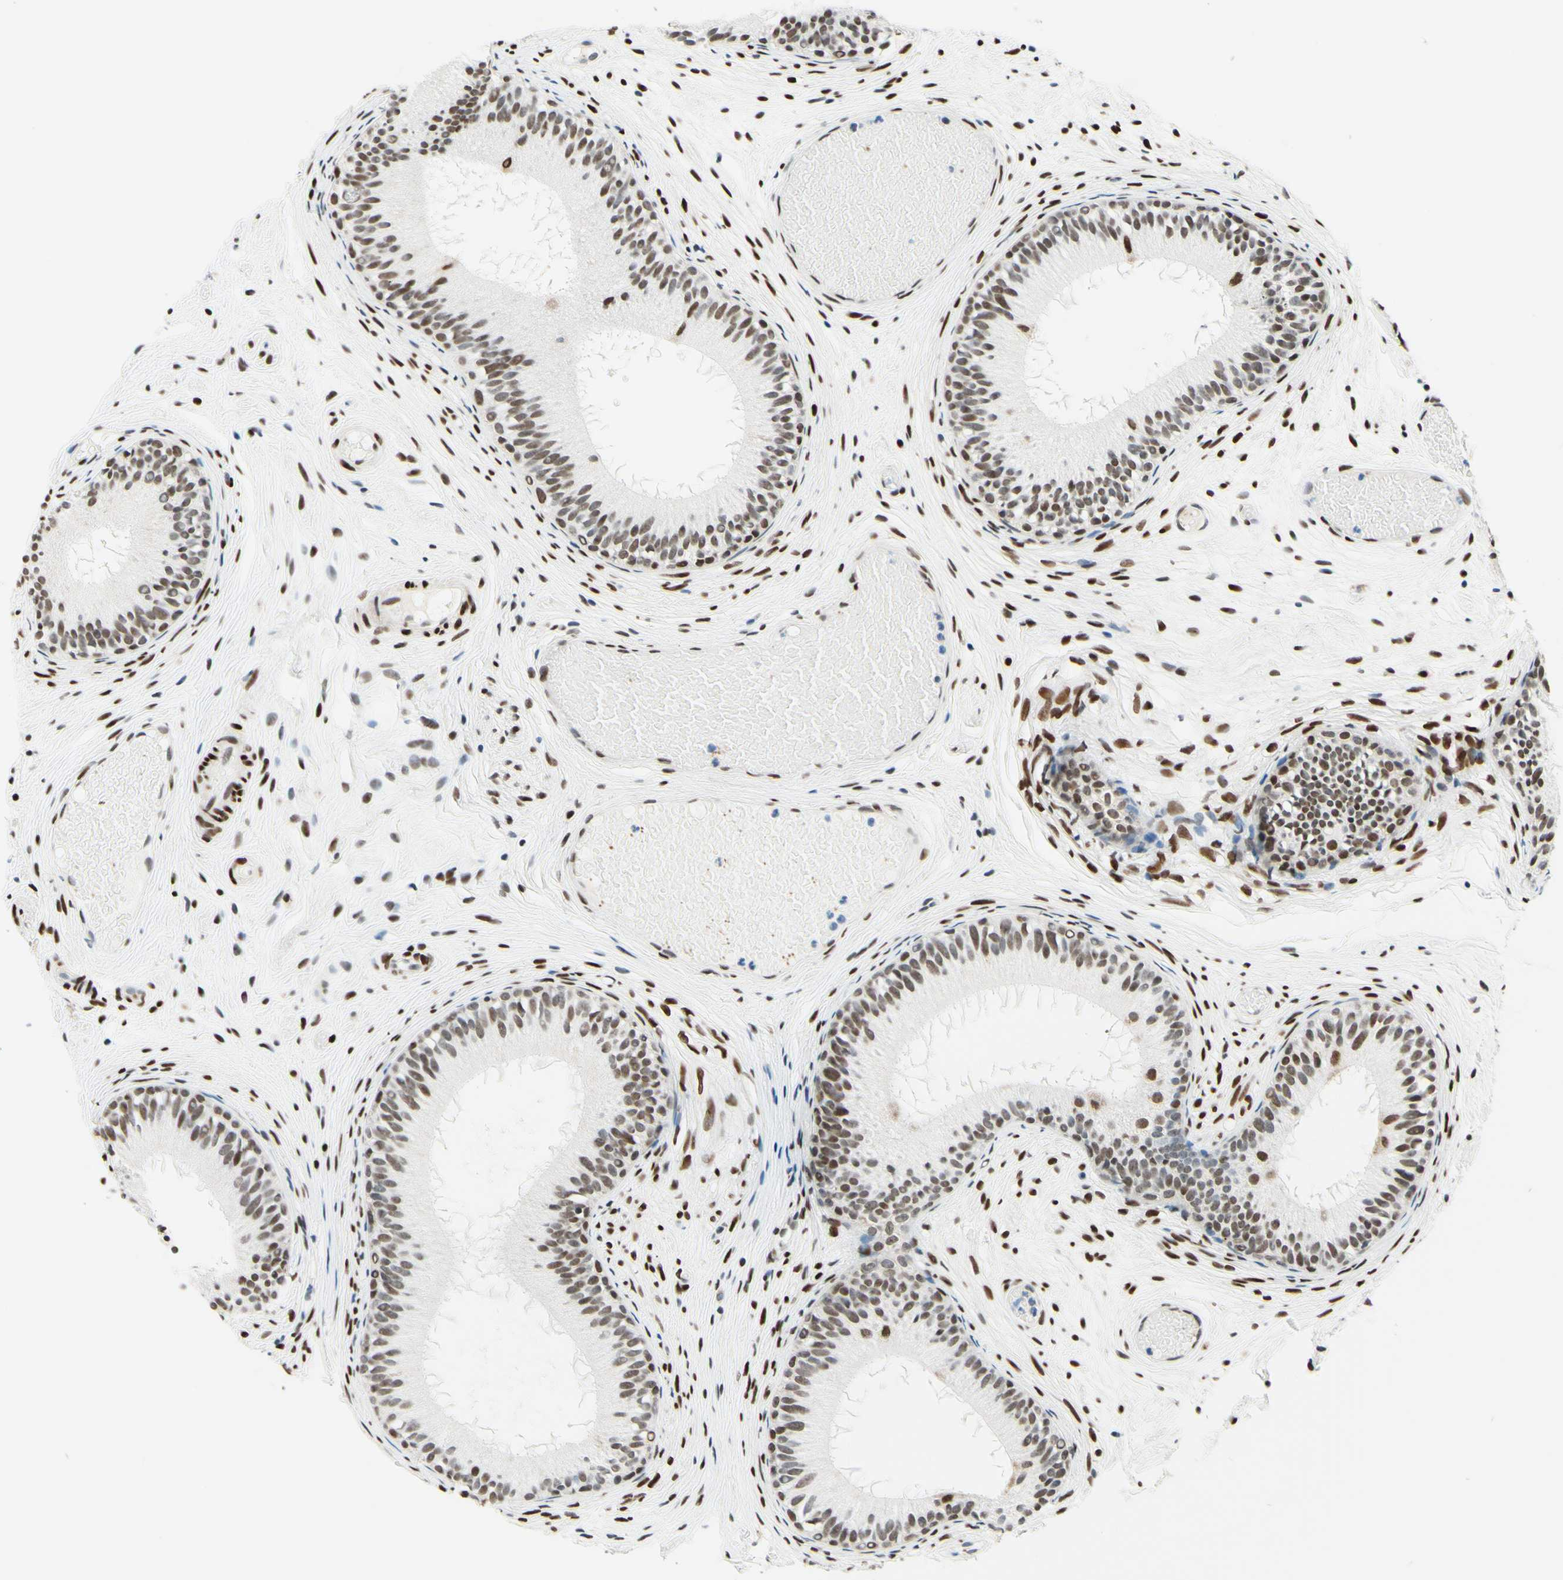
{"staining": {"intensity": "moderate", "quantity": ">75%", "location": "nuclear"}, "tissue": "epididymis", "cell_type": "Glandular cells", "image_type": "normal", "snomed": [{"axis": "morphology", "description": "Normal tissue, NOS"}, {"axis": "morphology", "description": "Atrophy, NOS"}, {"axis": "topography", "description": "Testis"}, {"axis": "topography", "description": "Epididymis"}], "caption": "Immunohistochemical staining of unremarkable epididymis shows medium levels of moderate nuclear expression in about >75% of glandular cells. (DAB = brown stain, brightfield microscopy at high magnification).", "gene": "CBX7", "patient": {"sex": "male", "age": 18}}